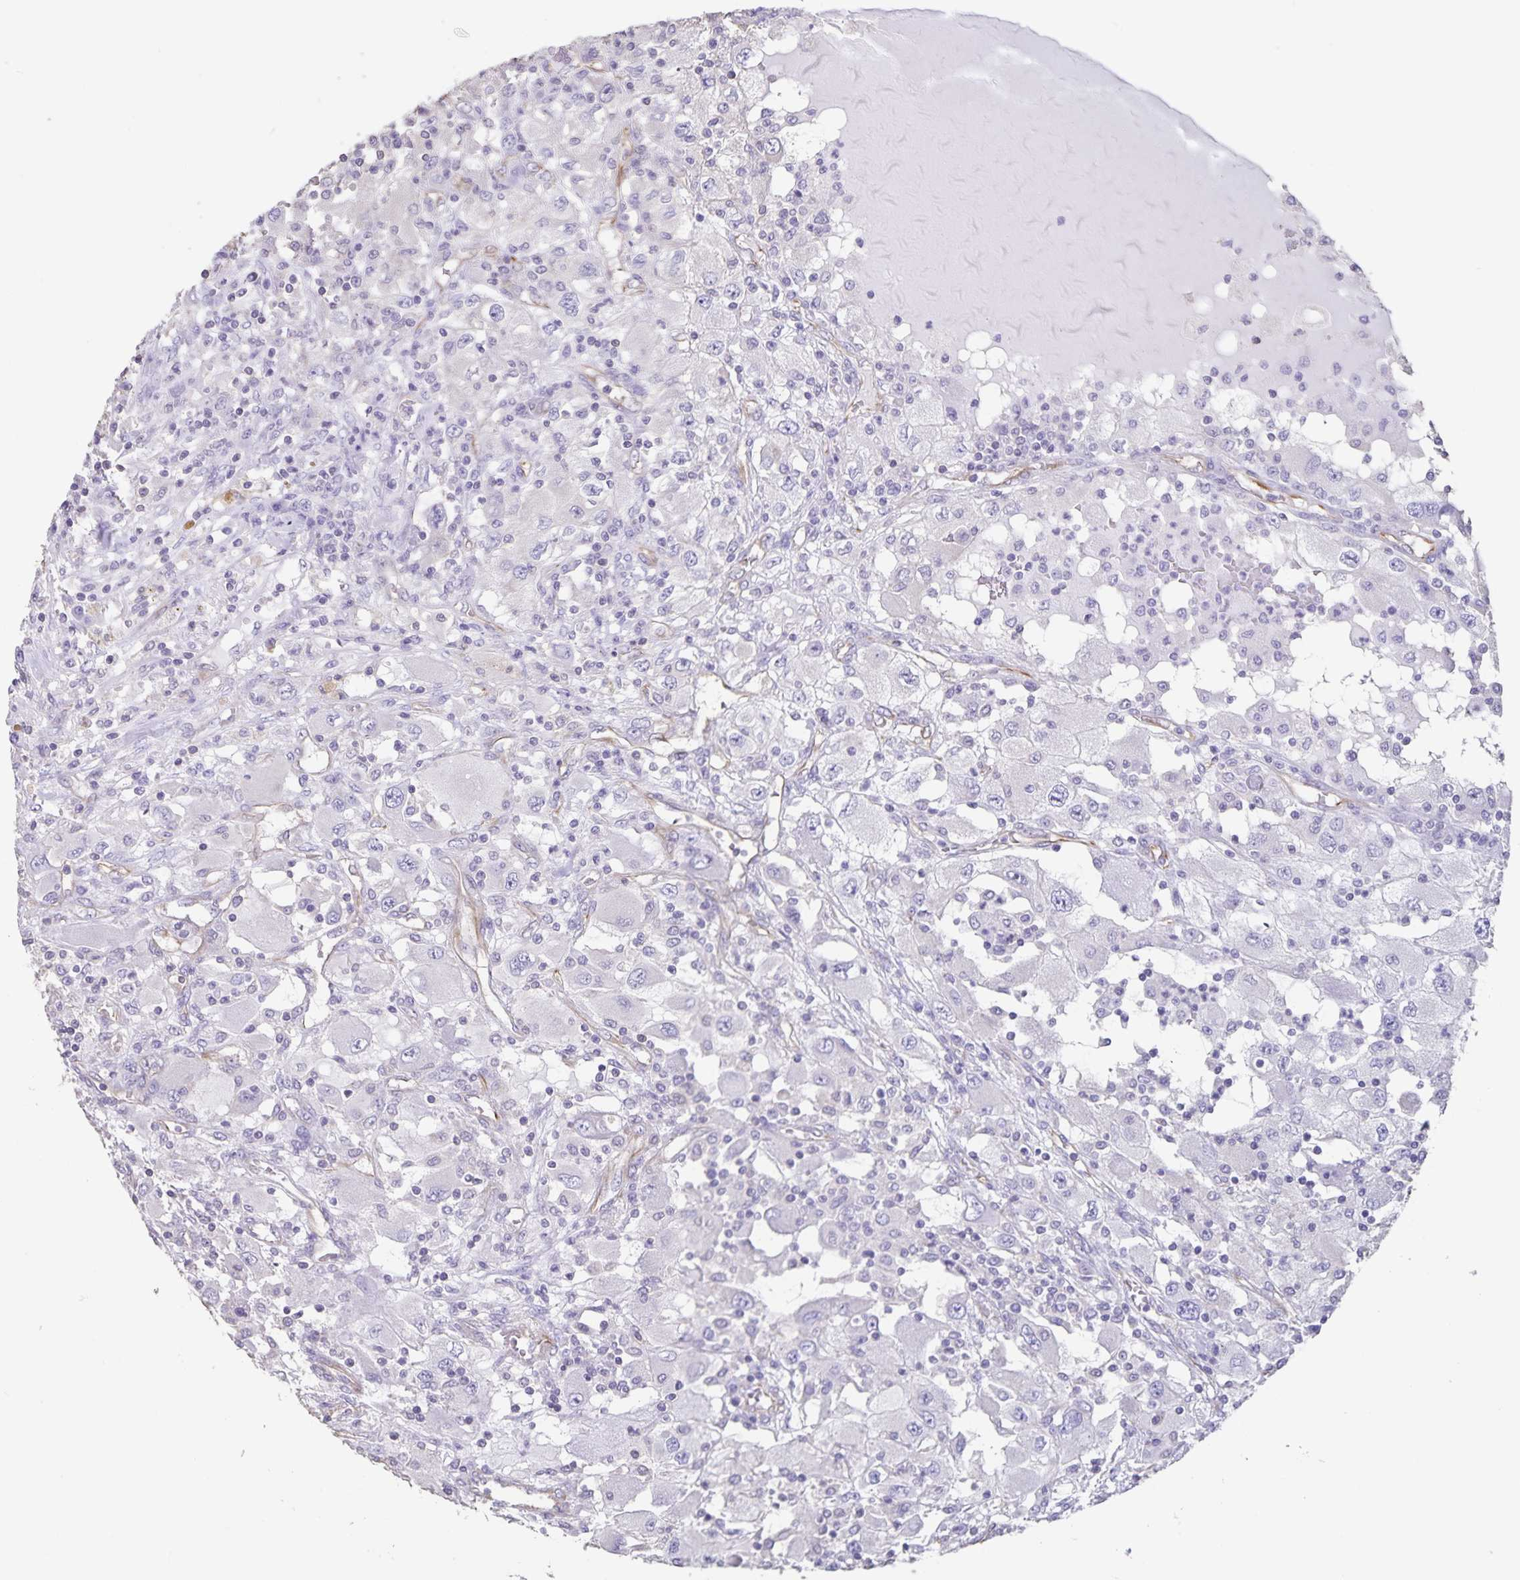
{"staining": {"intensity": "negative", "quantity": "none", "location": "none"}, "tissue": "renal cancer", "cell_type": "Tumor cells", "image_type": "cancer", "snomed": [{"axis": "morphology", "description": "Adenocarcinoma, NOS"}, {"axis": "topography", "description": "Kidney"}], "caption": "An immunohistochemistry (IHC) image of renal cancer (adenocarcinoma) is shown. There is no staining in tumor cells of renal cancer (adenocarcinoma).", "gene": "SYNM", "patient": {"sex": "female", "age": 67}}